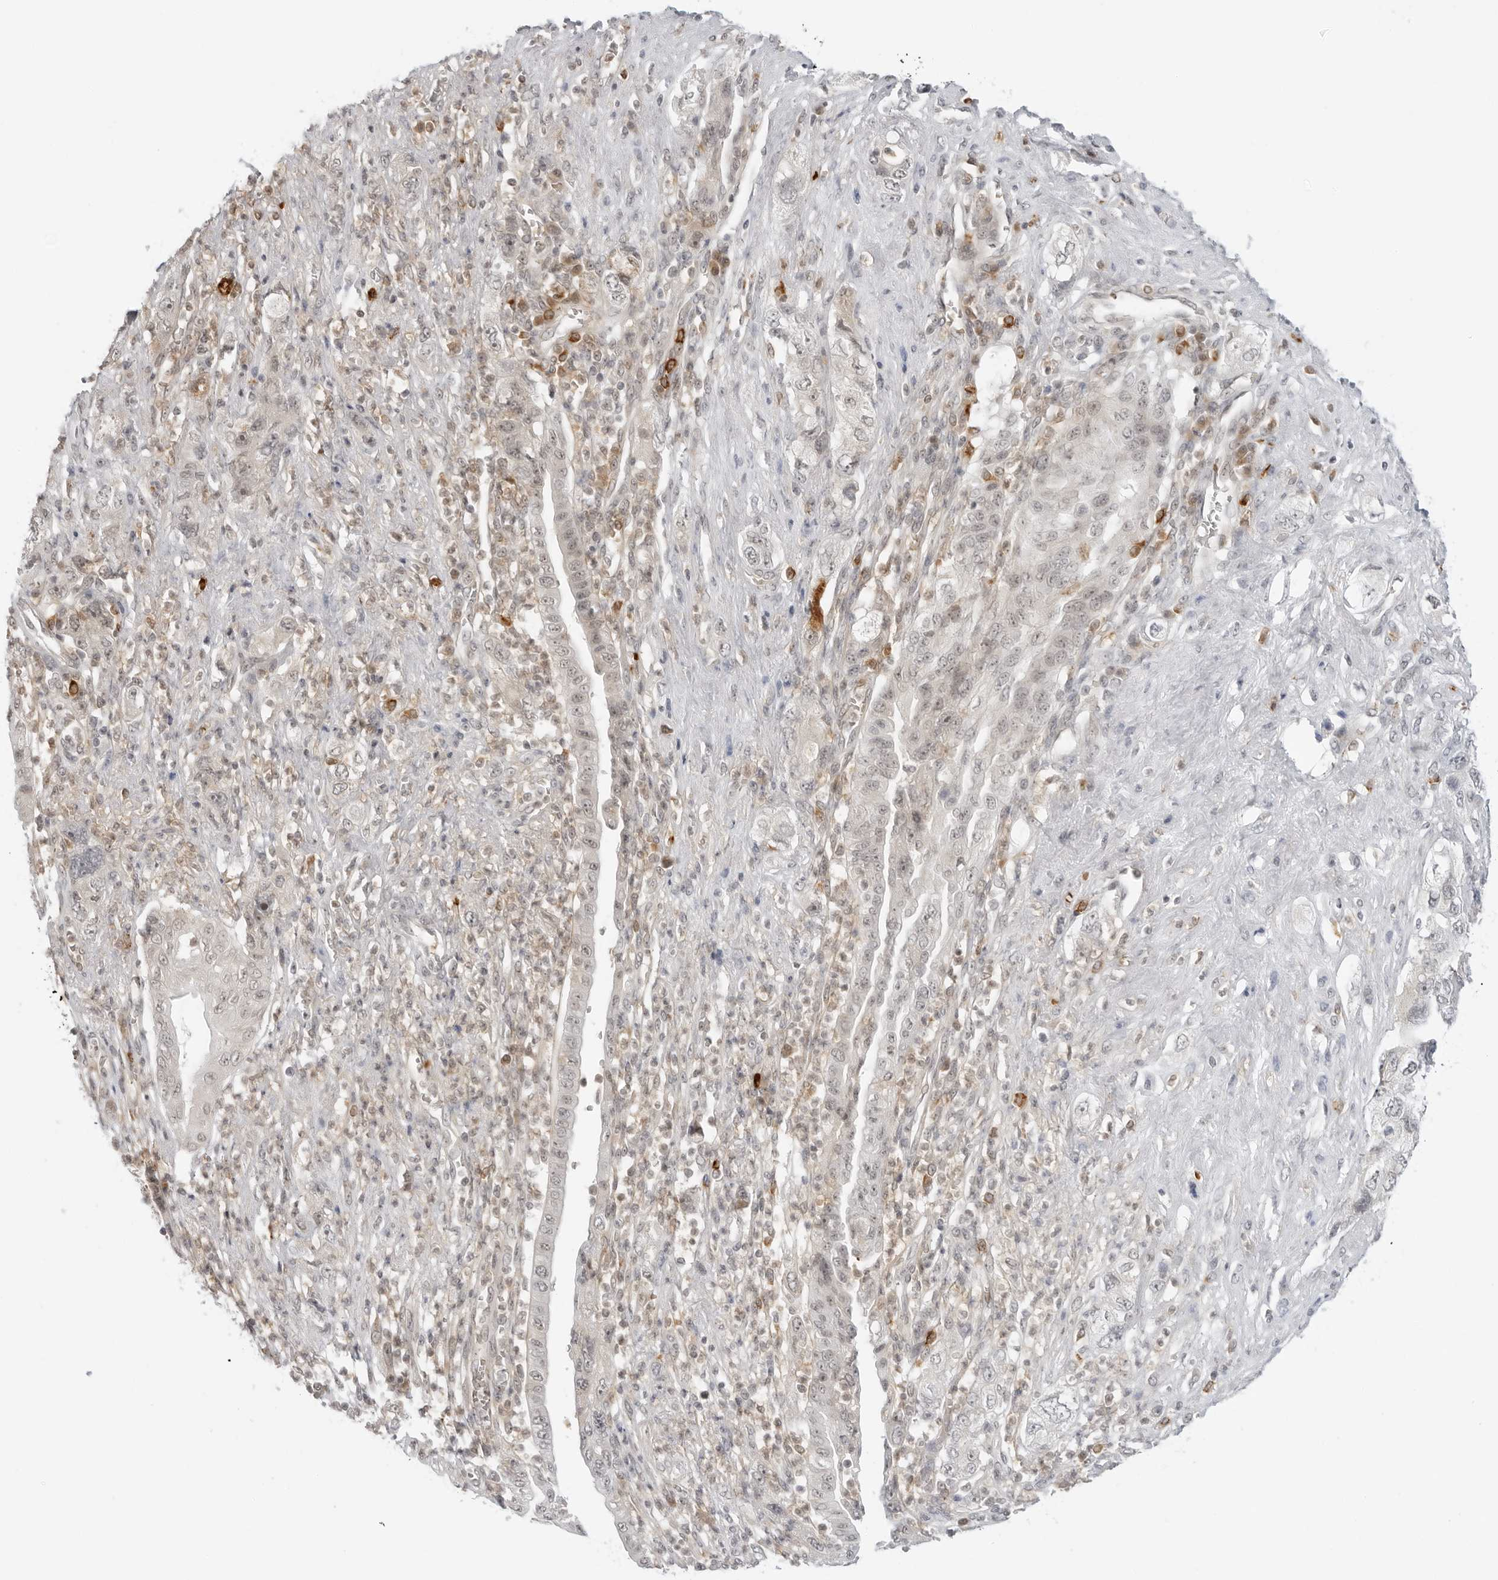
{"staining": {"intensity": "weak", "quantity": "<25%", "location": "nuclear"}, "tissue": "pancreatic cancer", "cell_type": "Tumor cells", "image_type": "cancer", "snomed": [{"axis": "morphology", "description": "Adenocarcinoma, NOS"}, {"axis": "topography", "description": "Pancreas"}], "caption": "Tumor cells are negative for protein expression in human pancreatic cancer (adenocarcinoma). (Brightfield microscopy of DAB IHC at high magnification).", "gene": "SUGCT", "patient": {"sex": "female", "age": 73}}